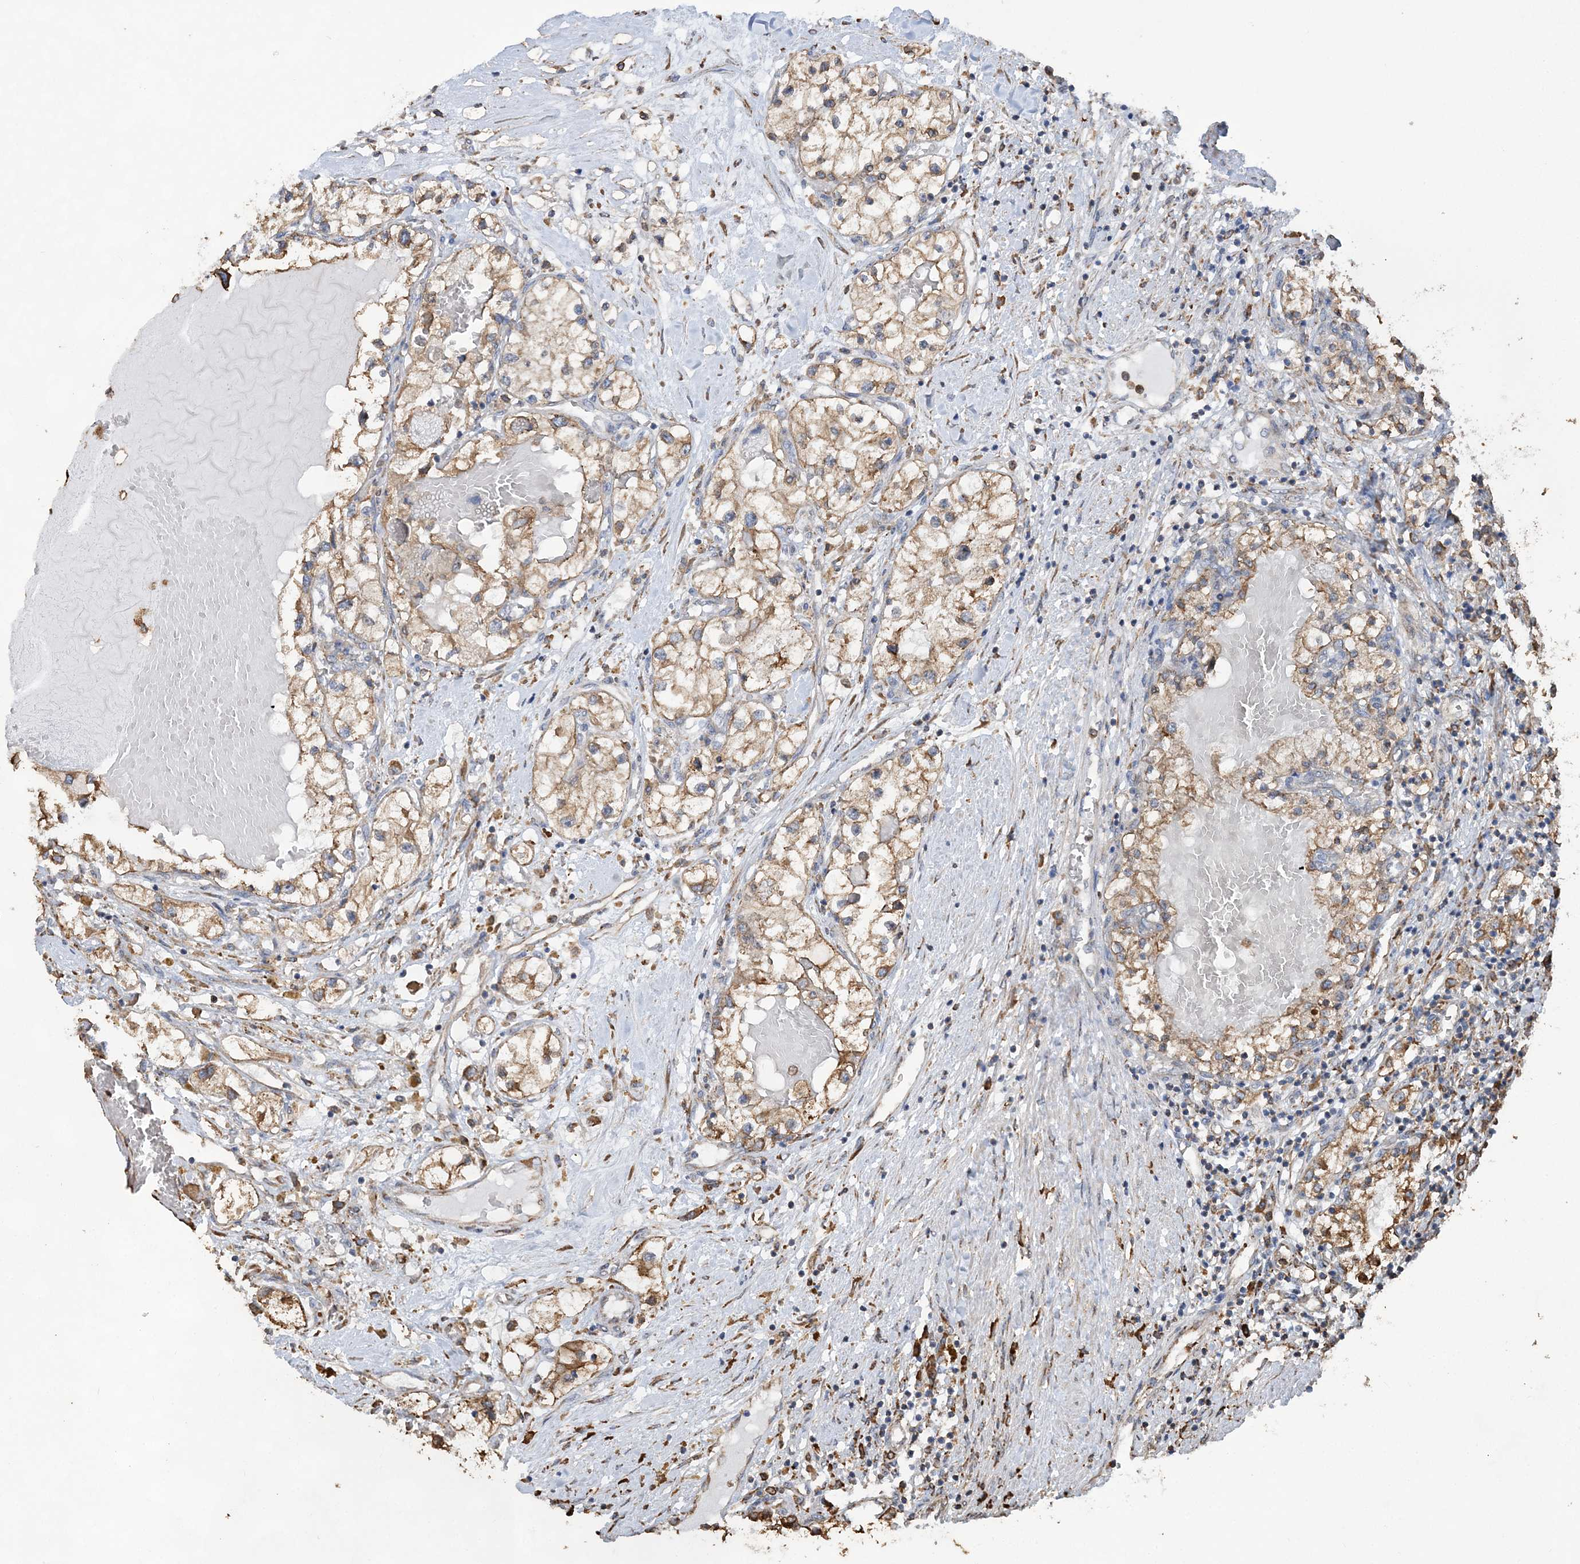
{"staining": {"intensity": "moderate", "quantity": ">75%", "location": "cytoplasmic/membranous"}, "tissue": "renal cancer", "cell_type": "Tumor cells", "image_type": "cancer", "snomed": [{"axis": "morphology", "description": "Normal tissue, NOS"}, {"axis": "morphology", "description": "Adenocarcinoma, NOS"}, {"axis": "topography", "description": "Kidney"}], "caption": "A brown stain highlights moderate cytoplasmic/membranous staining of a protein in renal cancer (adenocarcinoma) tumor cells.", "gene": "WDR12", "patient": {"sex": "male", "age": 68}}